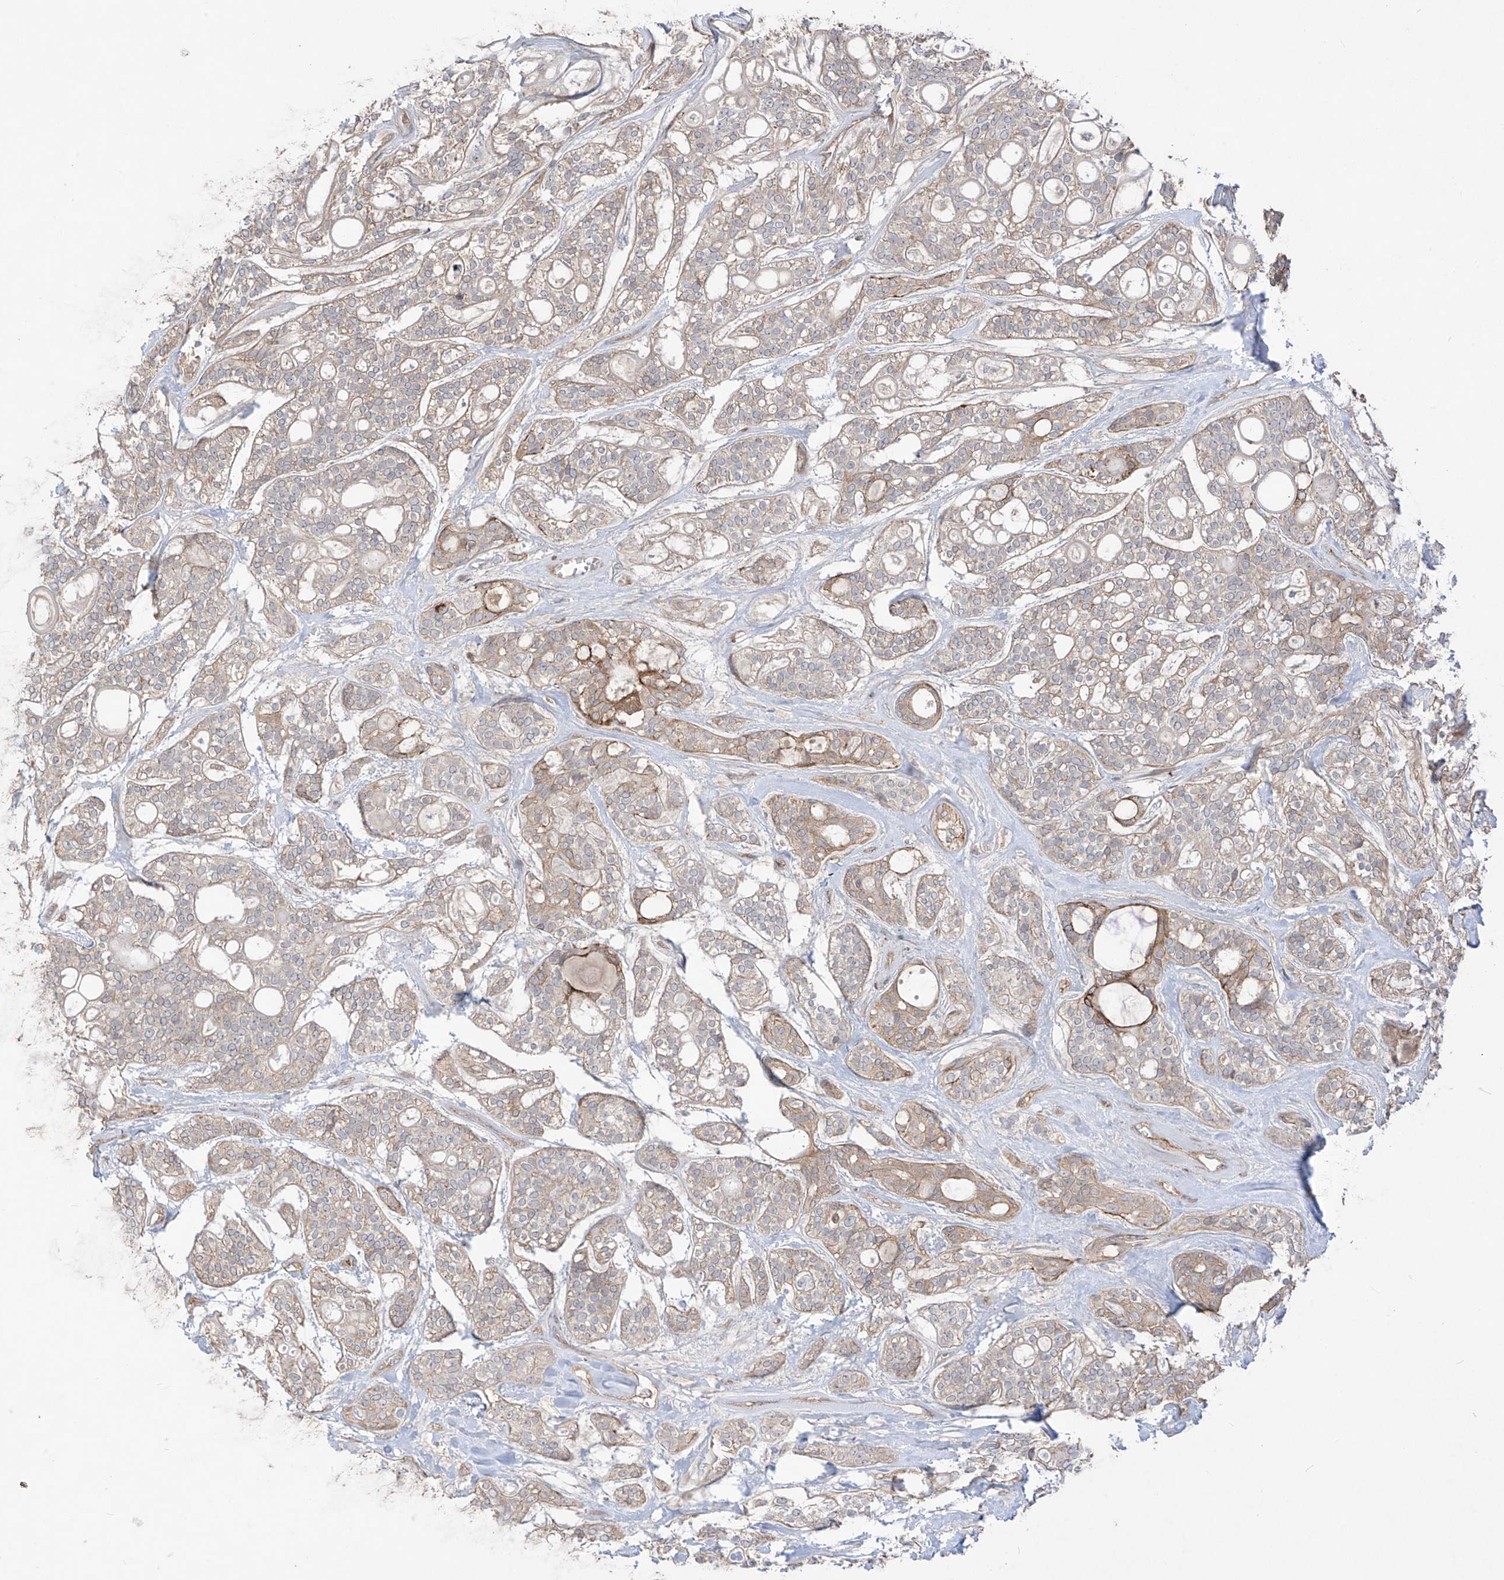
{"staining": {"intensity": "weak", "quantity": "25%-75%", "location": "cytoplasmic/membranous"}, "tissue": "head and neck cancer", "cell_type": "Tumor cells", "image_type": "cancer", "snomed": [{"axis": "morphology", "description": "Adenocarcinoma, NOS"}, {"axis": "topography", "description": "Head-Neck"}], "caption": "A brown stain labels weak cytoplasmic/membranous positivity of a protein in head and neck cancer tumor cells.", "gene": "TRMU", "patient": {"sex": "male", "age": 66}}